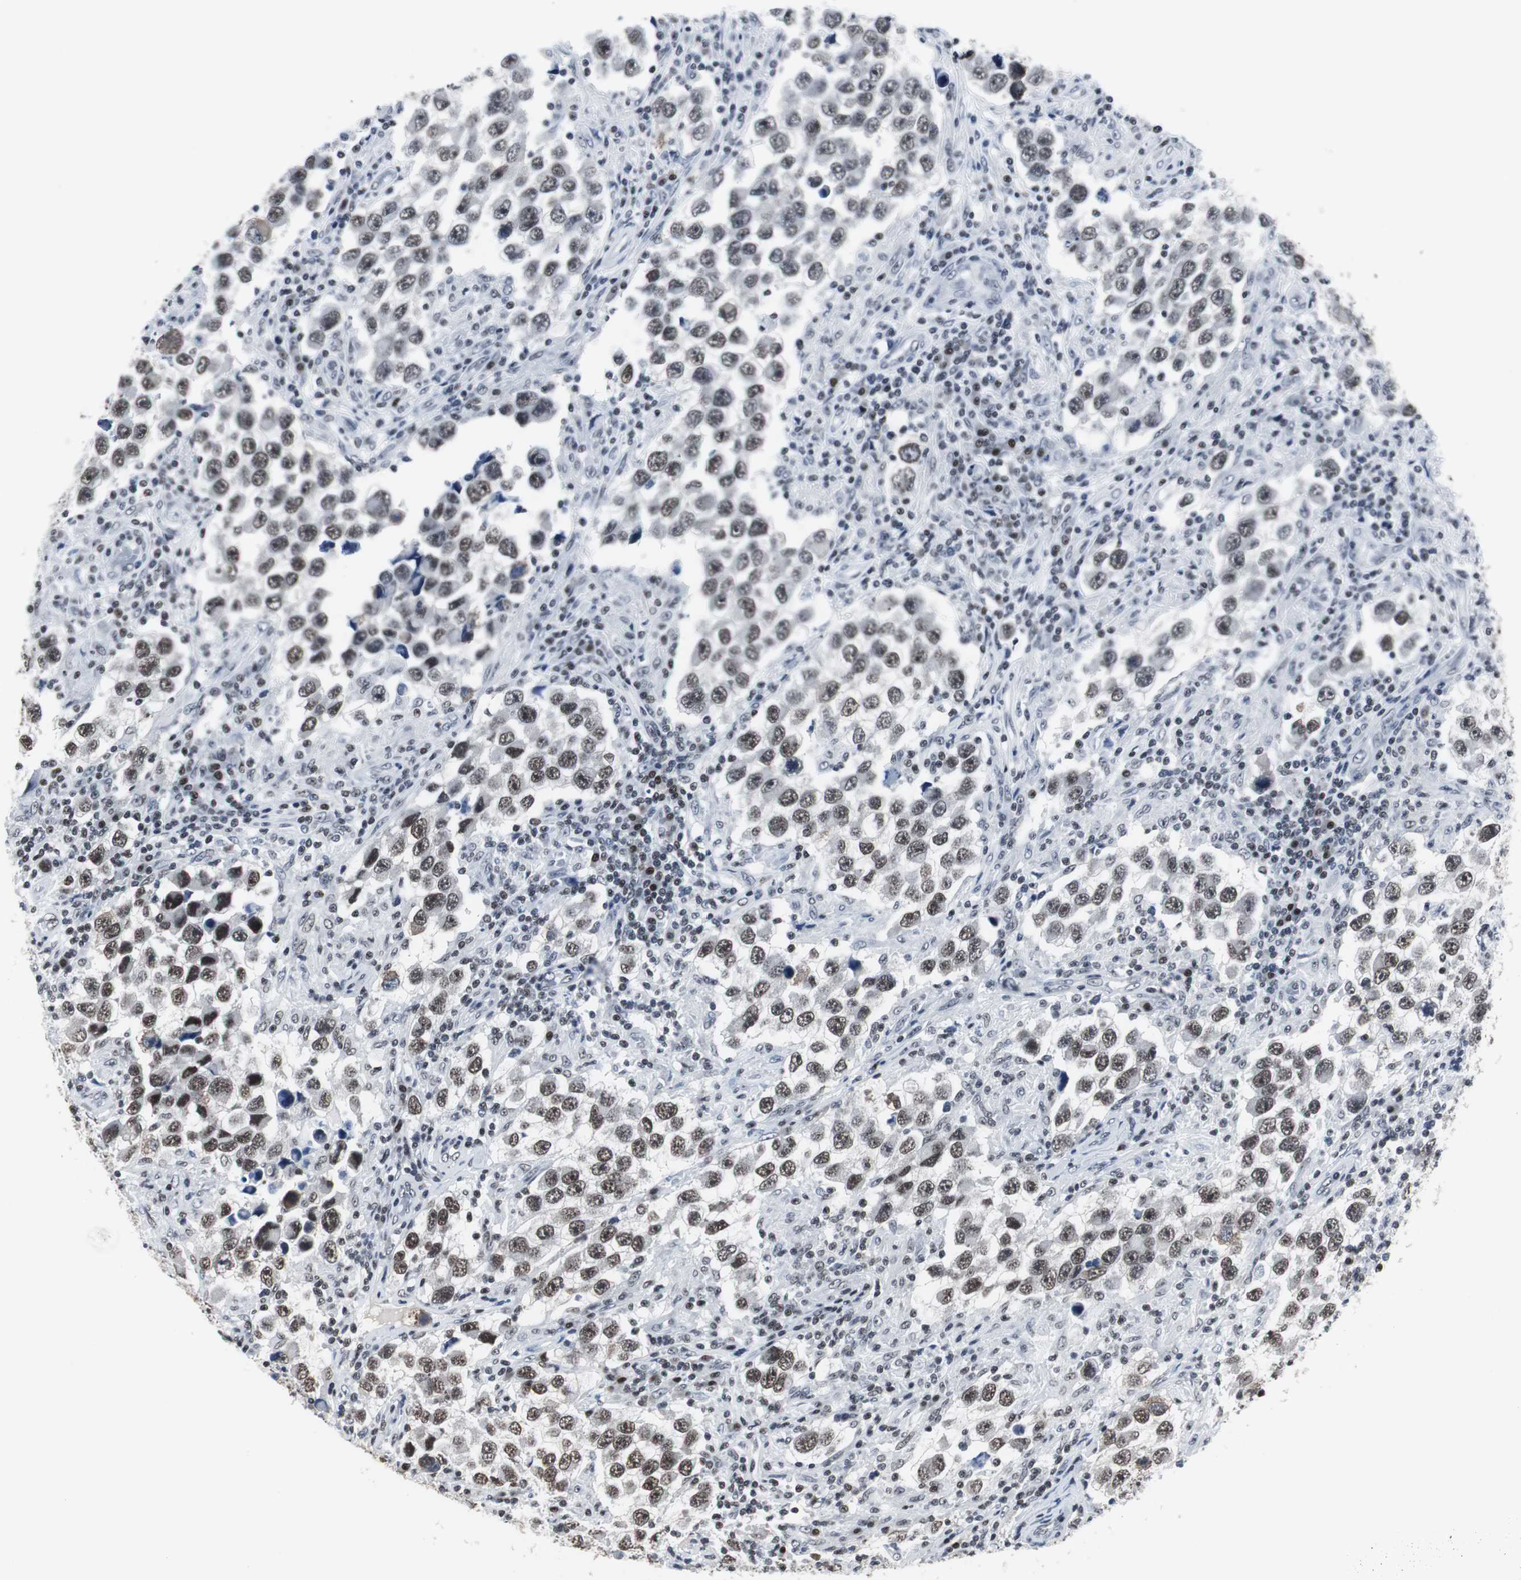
{"staining": {"intensity": "moderate", "quantity": ">75%", "location": "nuclear"}, "tissue": "testis cancer", "cell_type": "Tumor cells", "image_type": "cancer", "snomed": [{"axis": "morphology", "description": "Carcinoma, Embryonal, NOS"}, {"axis": "topography", "description": "Testis"}], "caption": "Approximately >75% of tumor cells in testis embryonal carcinoma reveal moderate nuclear protein staining as visualized by brown immunohistochemical staining.", "gene": "RAD9A", "patient": {"sex": "male", "age": 21}}